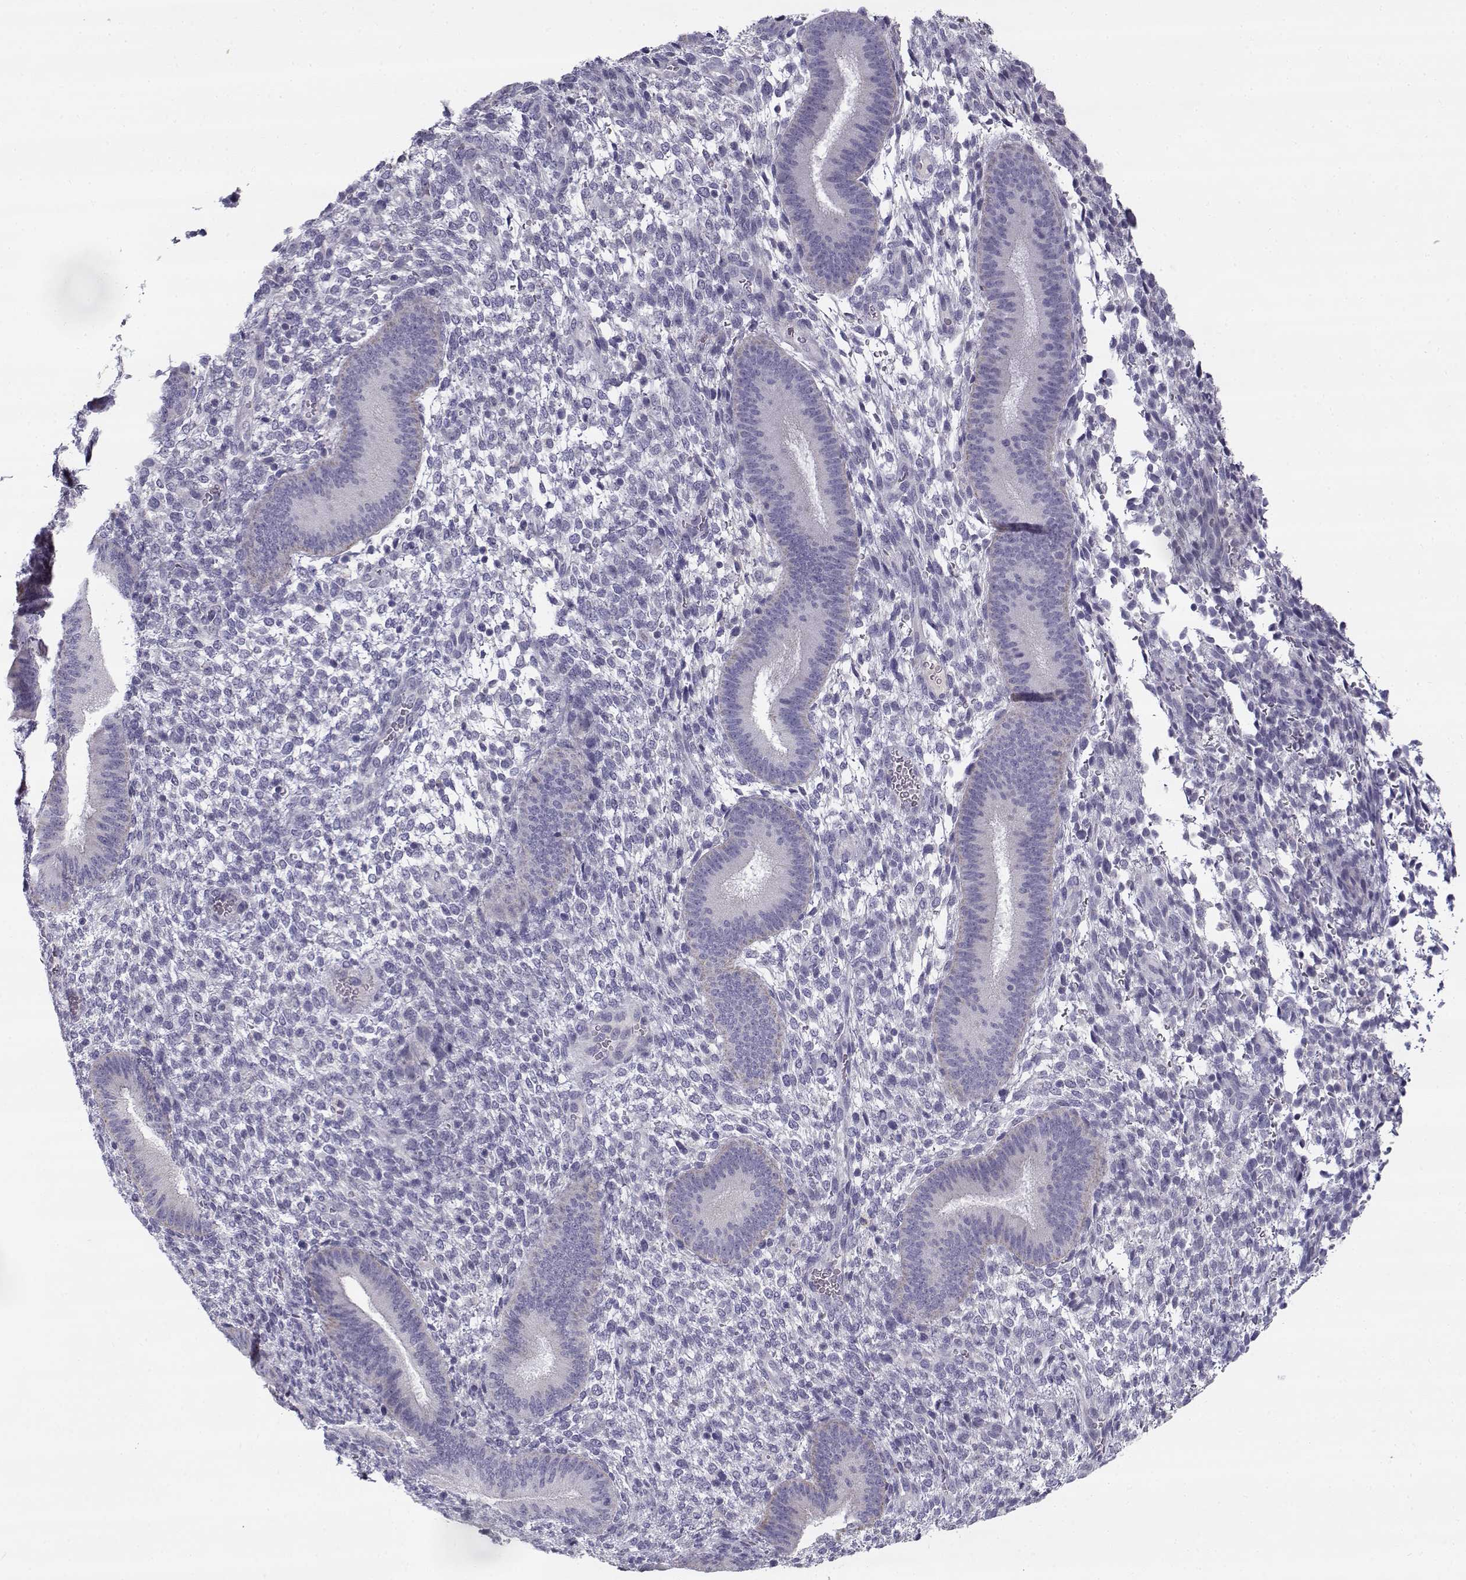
{"staining": {"intensity": "negative", "quantity": "none", "location": "none"}, "tissue": "endometrium", "cell_type": "Cells in endometrial stroma", "image_type": "normal", "snomed": [{"axis": "morphology", "description": "Normal tissue, NOS"}, {"axis": "topography", "description": "Endometrium"}], "caption": "Cells in endometrial stroma show no significant expression in unremarkable endometrium.", "gene": "CREB3L3", "patient": {"sex": "female", "age": 39}}